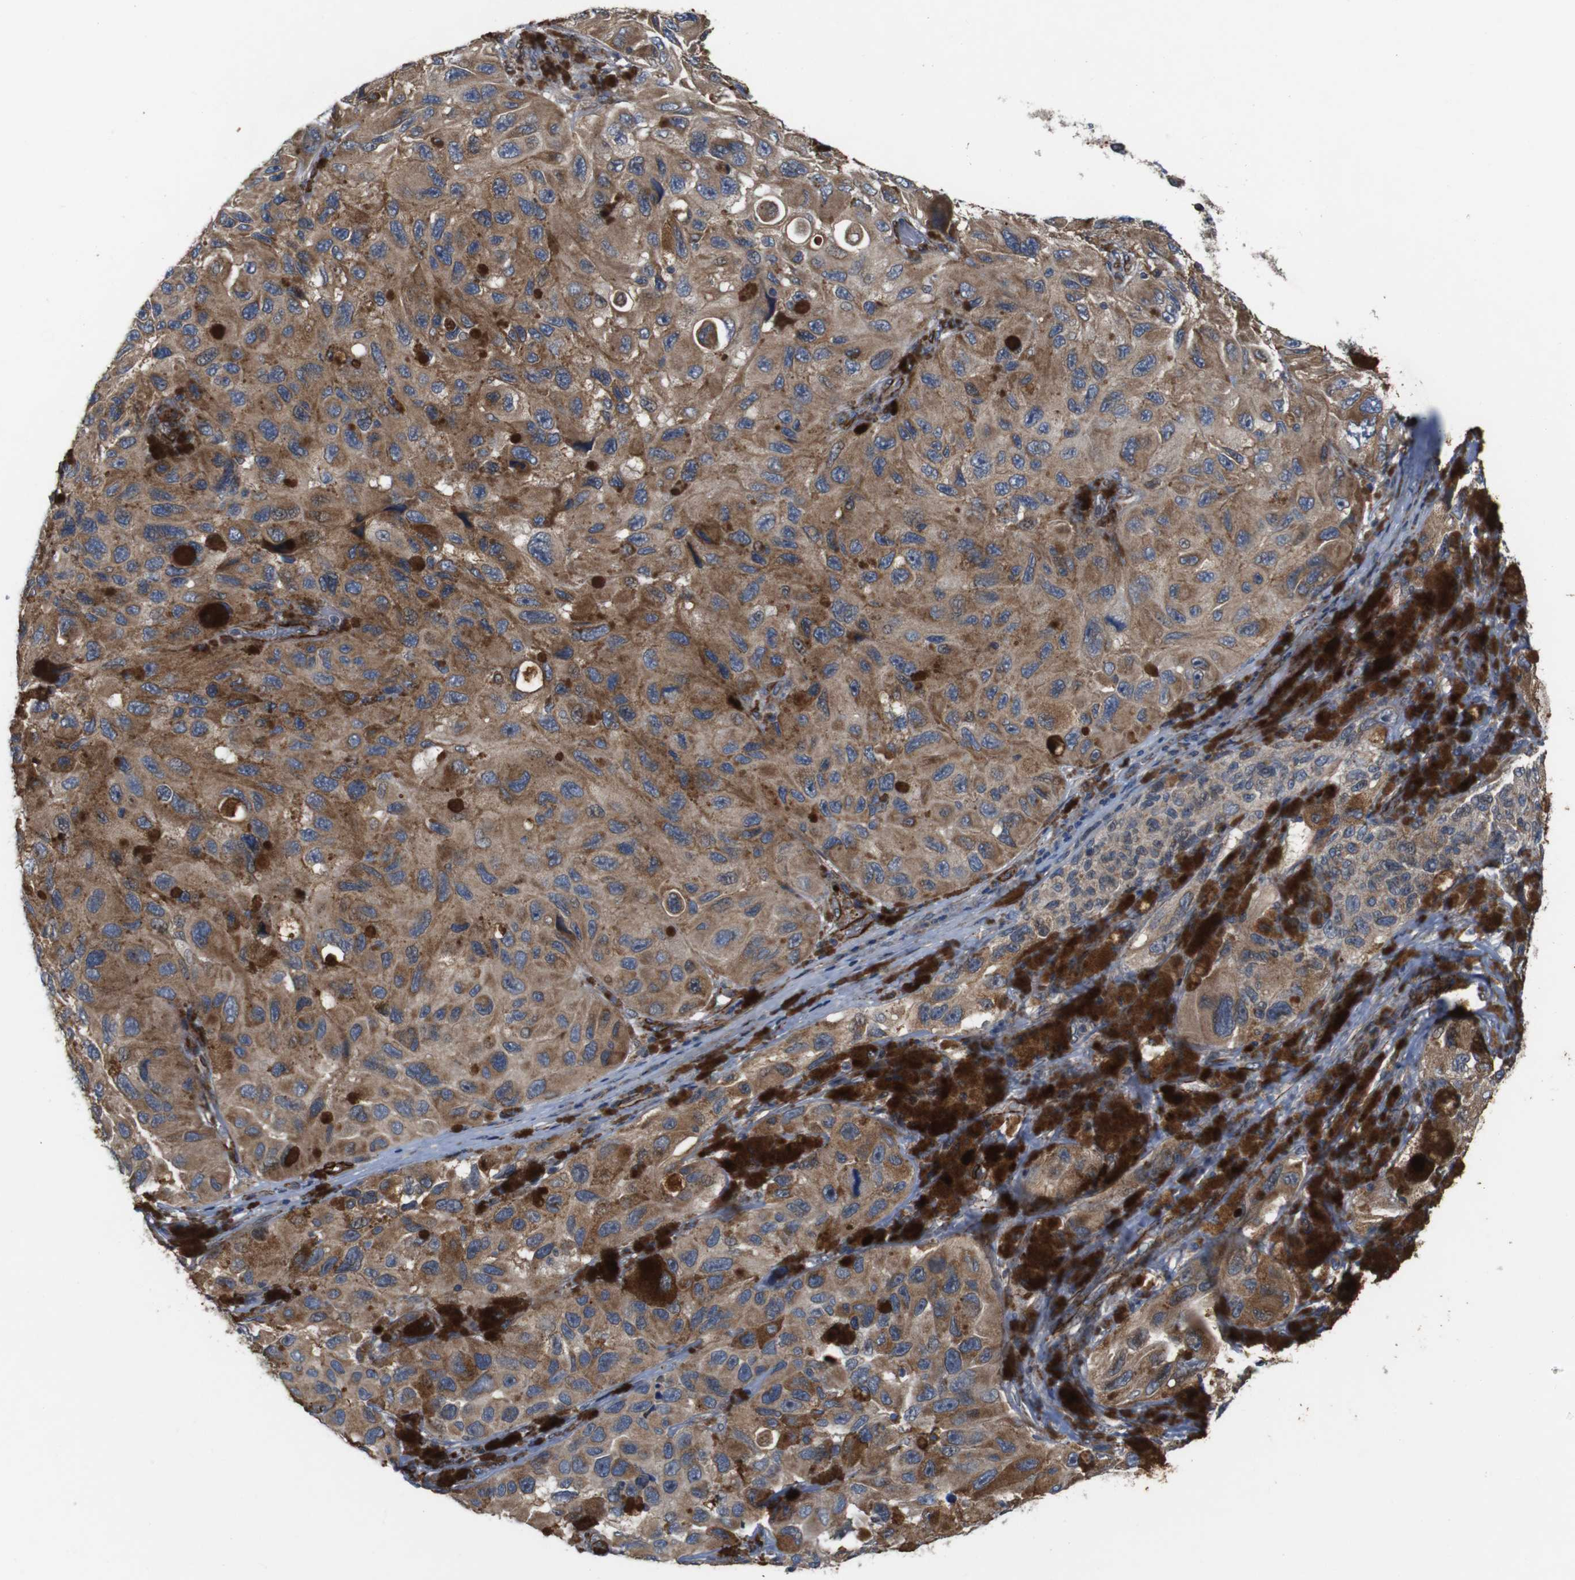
{"staining": {"intensity": "moderate", "quantity": ">75%", "location": "cytoplasmic/membranous"}, "tissue": "melanoma", "cell_type": "Tumor cells", "image_type": "cancer", "snomed": [{"axis": "morphology", "description": "Malignant melanoma, NOS"}, {"axis": "topography", "description": "Skin"}], "caption": "The photomicrograph reveals immunohistochemical staining of malignant melanoma. There is moderate cytoplasmic/membranous positivity is identified in approximately >75% of tumor cells.", "gene": "GGT7", "patient": {"sex": "female", "age": 73}}